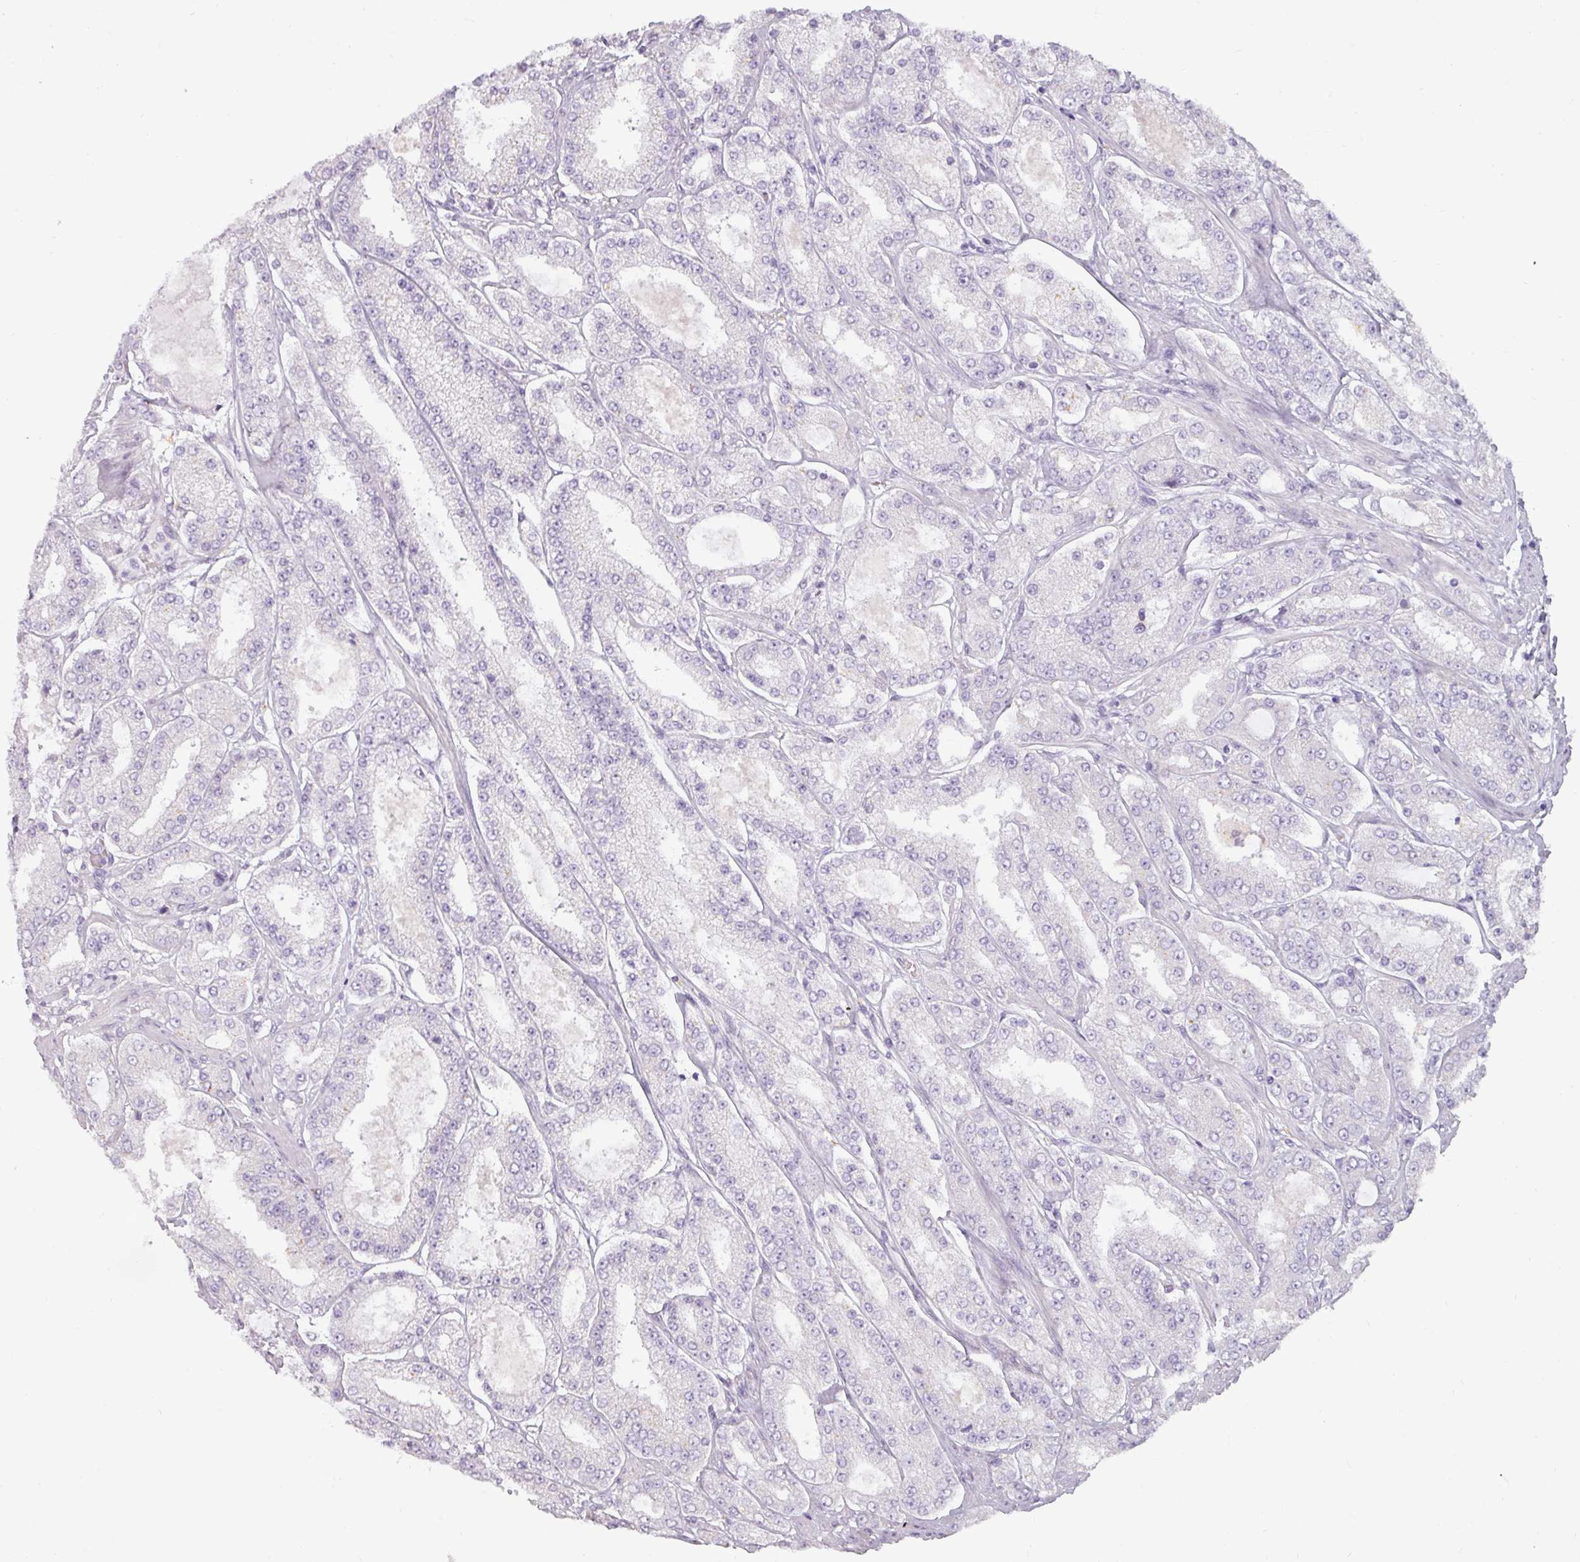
{"staining": {"intensity": "negative", "quantity": "none", "location": "none"}, "tissue": "prostate cancer", "cell_type": "Tumor cells", "image_type": "cancer", "snomed": [{"axis": "morphology", "description": "Adenocarcinoma, High grade"}, {"axis": "topography", "description": "Prostate"}], "caption": "The immunohistochemistry micrograph has no significant positivity in tumor cells of prostate cancer (adenocarcinoma (high-grade)) tissue.", "gene": "ASB1", "patient": {"sex": "male", "age": 68}}